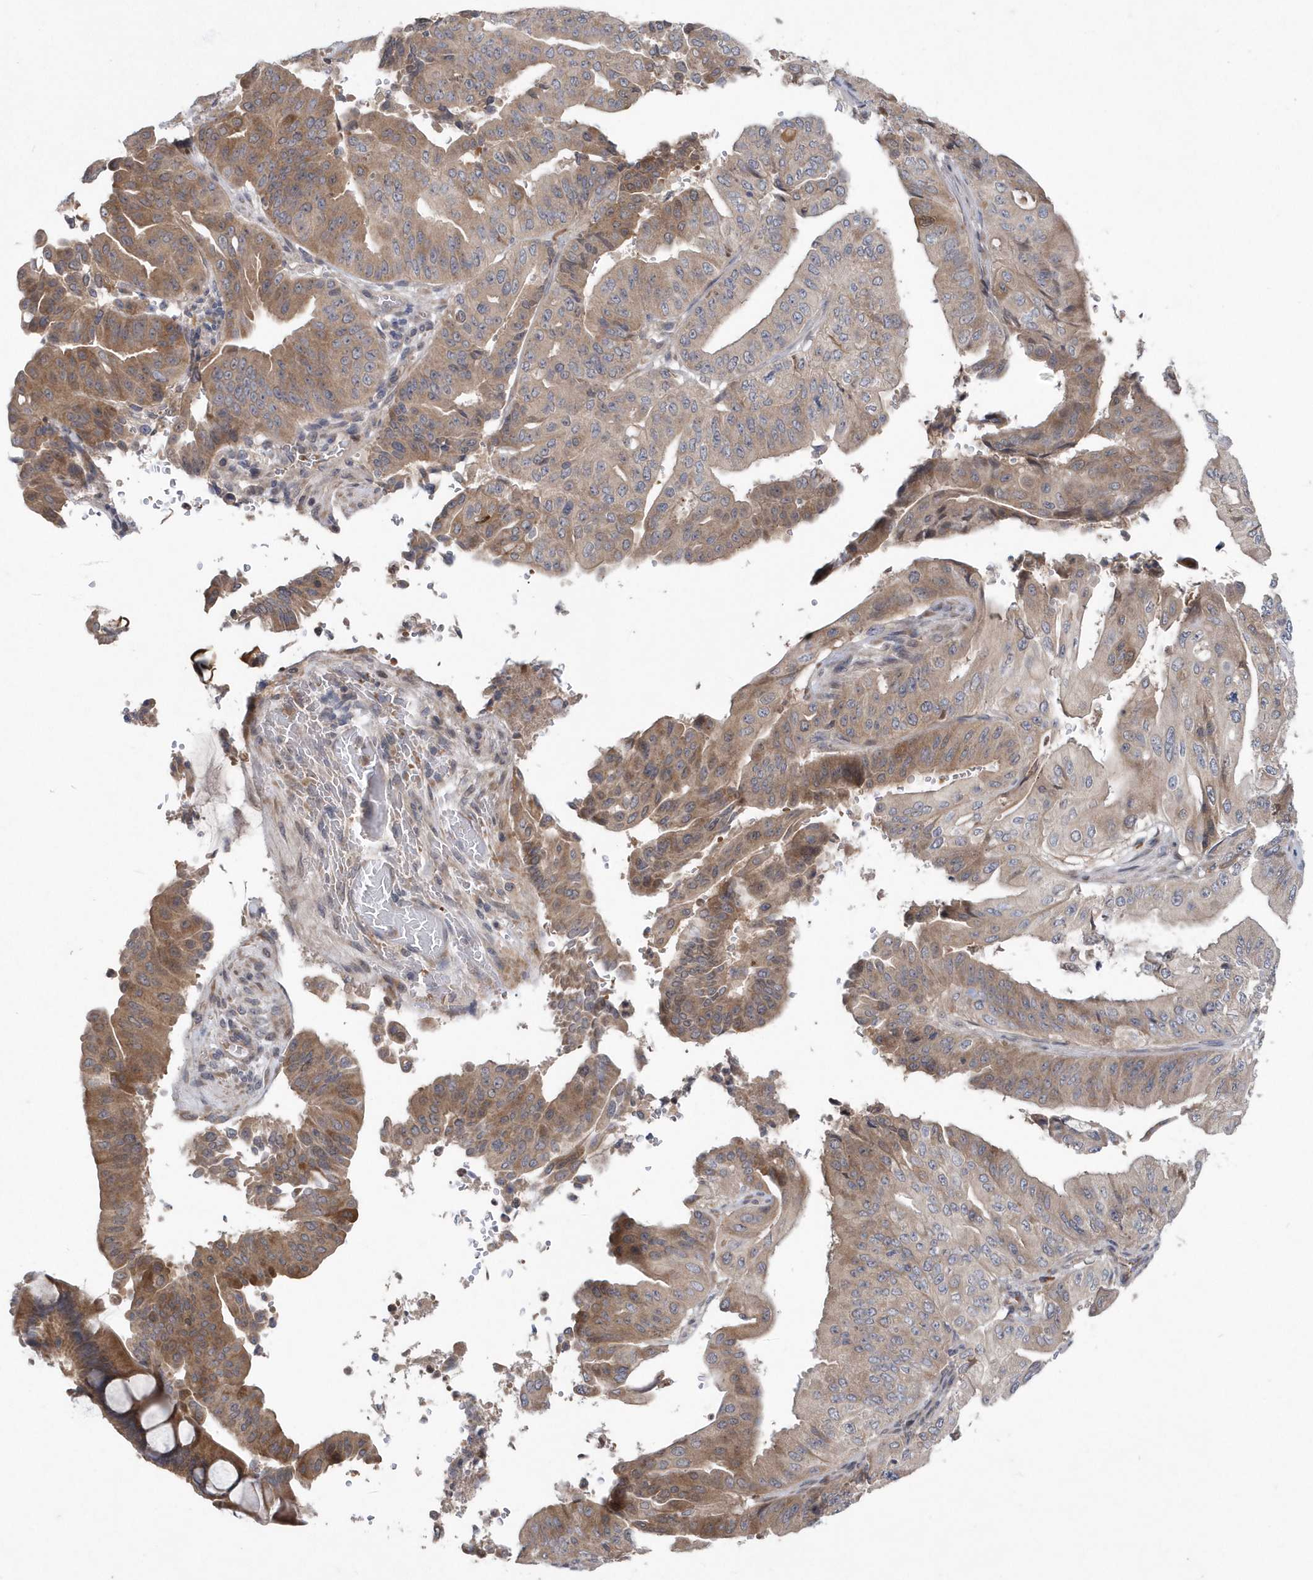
{"staining": {"intensity": "moderate", "quantity": ">75%", "location": "cytoplasmic/membranous"}, "tissue": "pancreatic cancer", "cell_type": "Tumor cells", "image_type": "cancer", "snomed": [{"axis": "morphology", "description": "Adenocarcinoma, NOS"}, {"axis": "topography", "description": "Pancreas"}], "caption": "Pancreatic cancer (adenocarcinoma) stained for a protein reveals moderate cytoplasmic/membranous positivity in tumor cells. Nuclei are stained in blue.", "gene": "HMGCS1", "patient": {"sex": "female", "age": 77}}